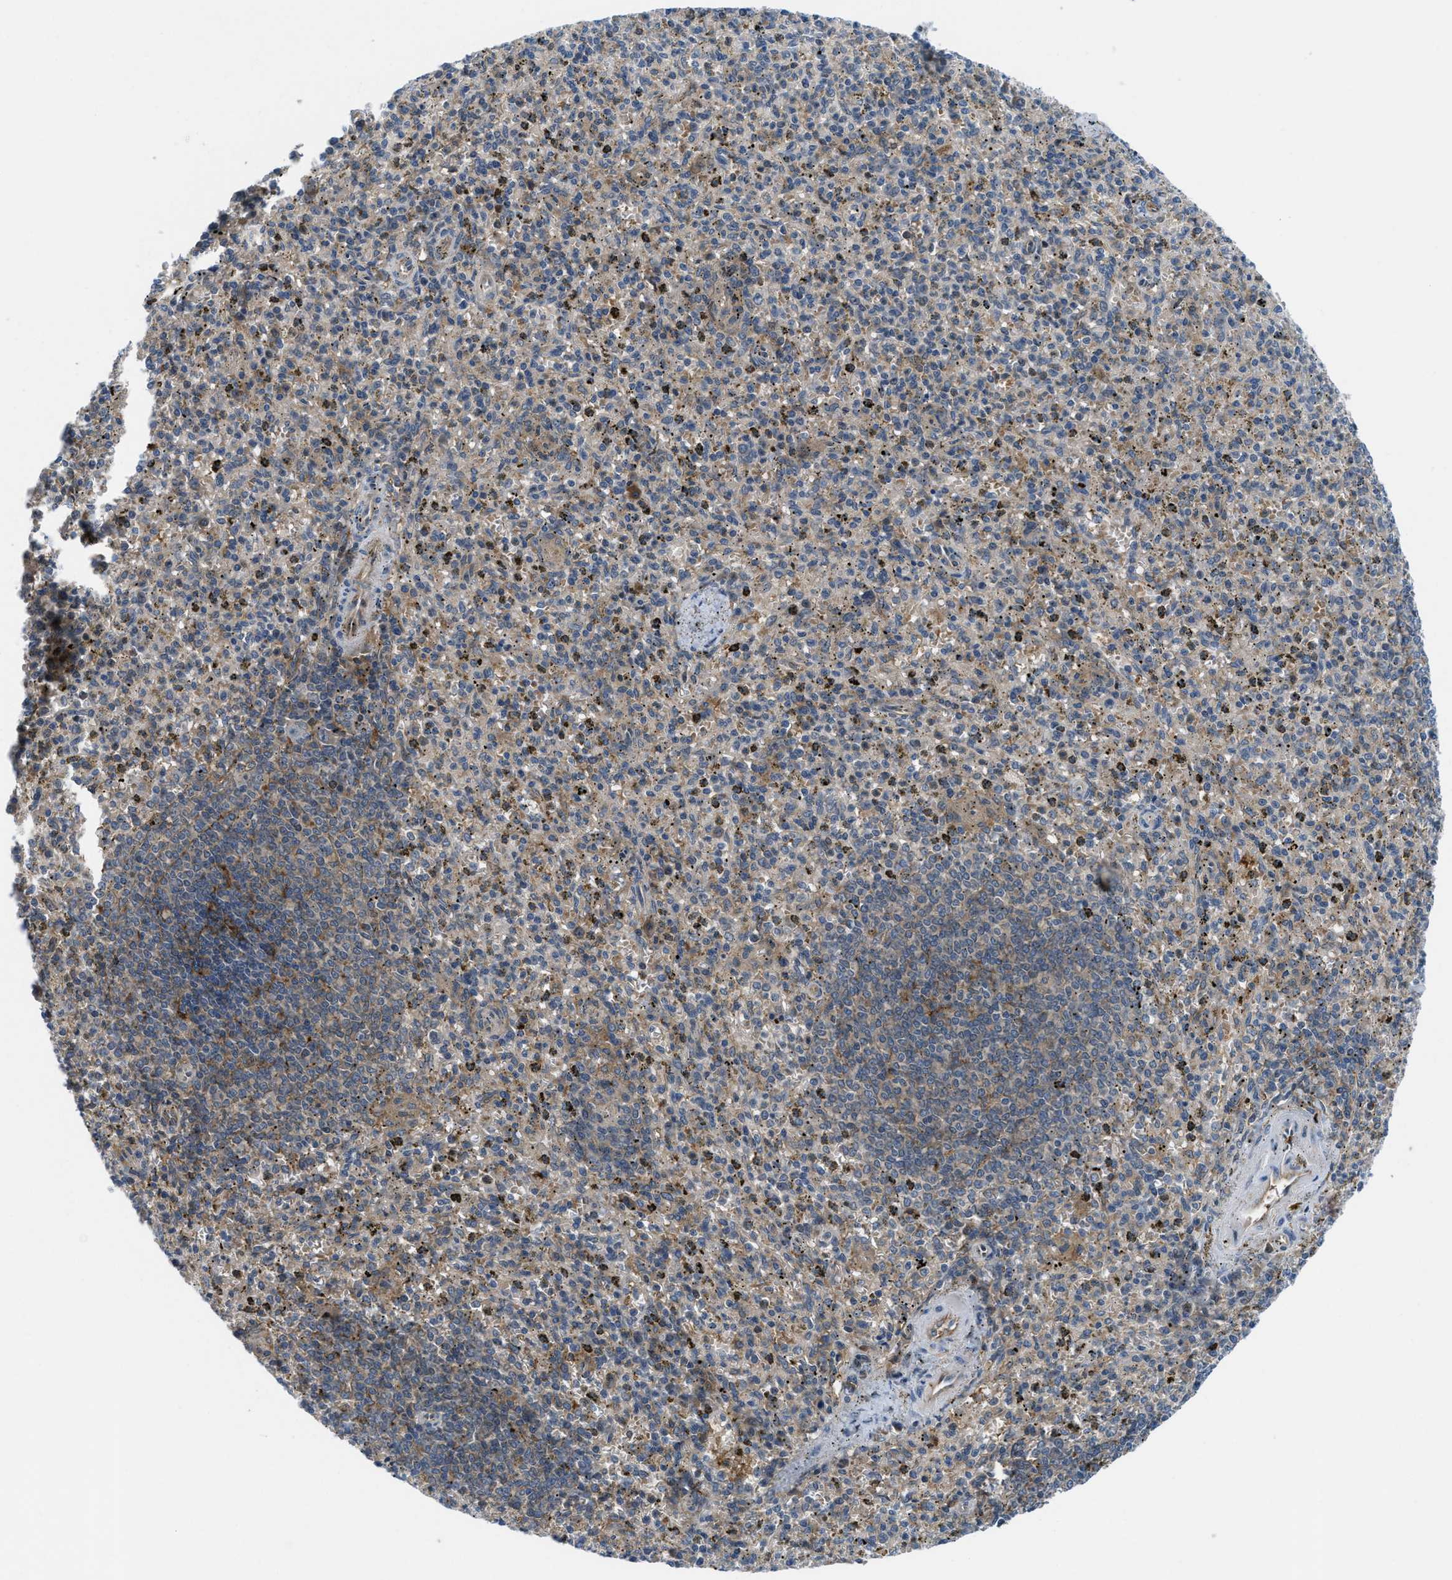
{"staining": {"intensity": "weak", "quantity": "25%-75%", "location": "cytoplasmic/membranous"}, "tissue": "spleen", "cell_type": "Cells in red pulp", "image_type": "normal", "snomed": [{"axis": "morphology", "description": "Normal tissue, NOS"}, {"axis": "topography", "description": "Spleen"}], "caption": "The immunohistochemical stain highlights weak cytoplasmic/membranous expression in cells in red pulp of benign spleen. (DAB (3,3'-diaminobenzidine) = brown stain, brightfield microscopy at high magnification).", "gene": "BAZ2B", "patient": {"sex": "male", "age": 72}}